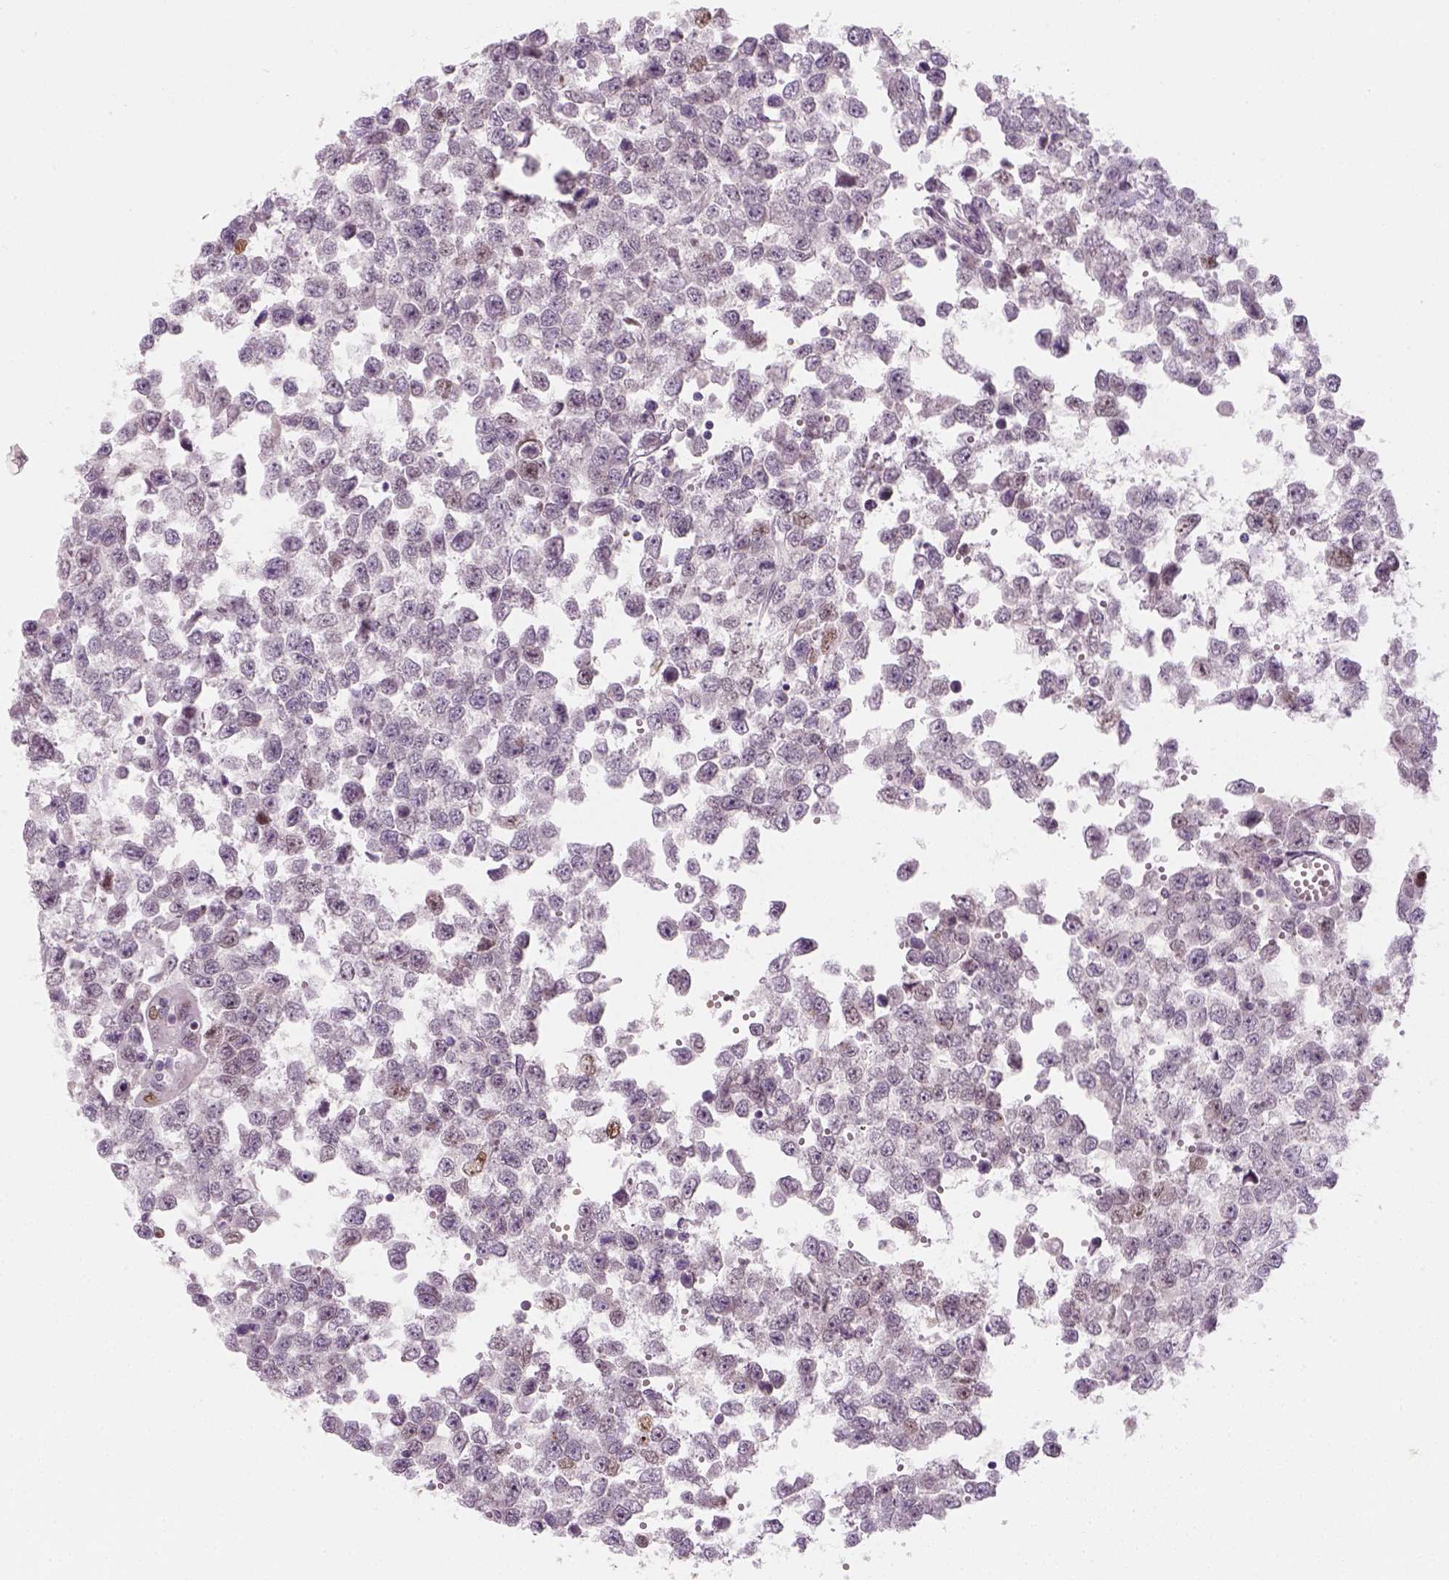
{"staining": {"intensity": "moderate", "quantity": "<25%", "location": "nuclear"}, "tissue": "testis cancer", "cell_type": "Tumor cells", "image_type": "cancer", "snomed": [{"axis": "morphology", "description": "Normal tissue, NOS"}, {"axis": "morphology", "description": "Seminoma, NOS"}, {"axis": "topography", "description": "Testis"}, {"axis": "topography", "description": "Epididymis"}], "caption": "An image showing moderate nuclear expression in about <25% of tumor cells in testis cancer, as visualized by brown immunohistochemical staining.", "gene": "TP53", "patient": {"sex": "male", "age": 34}}